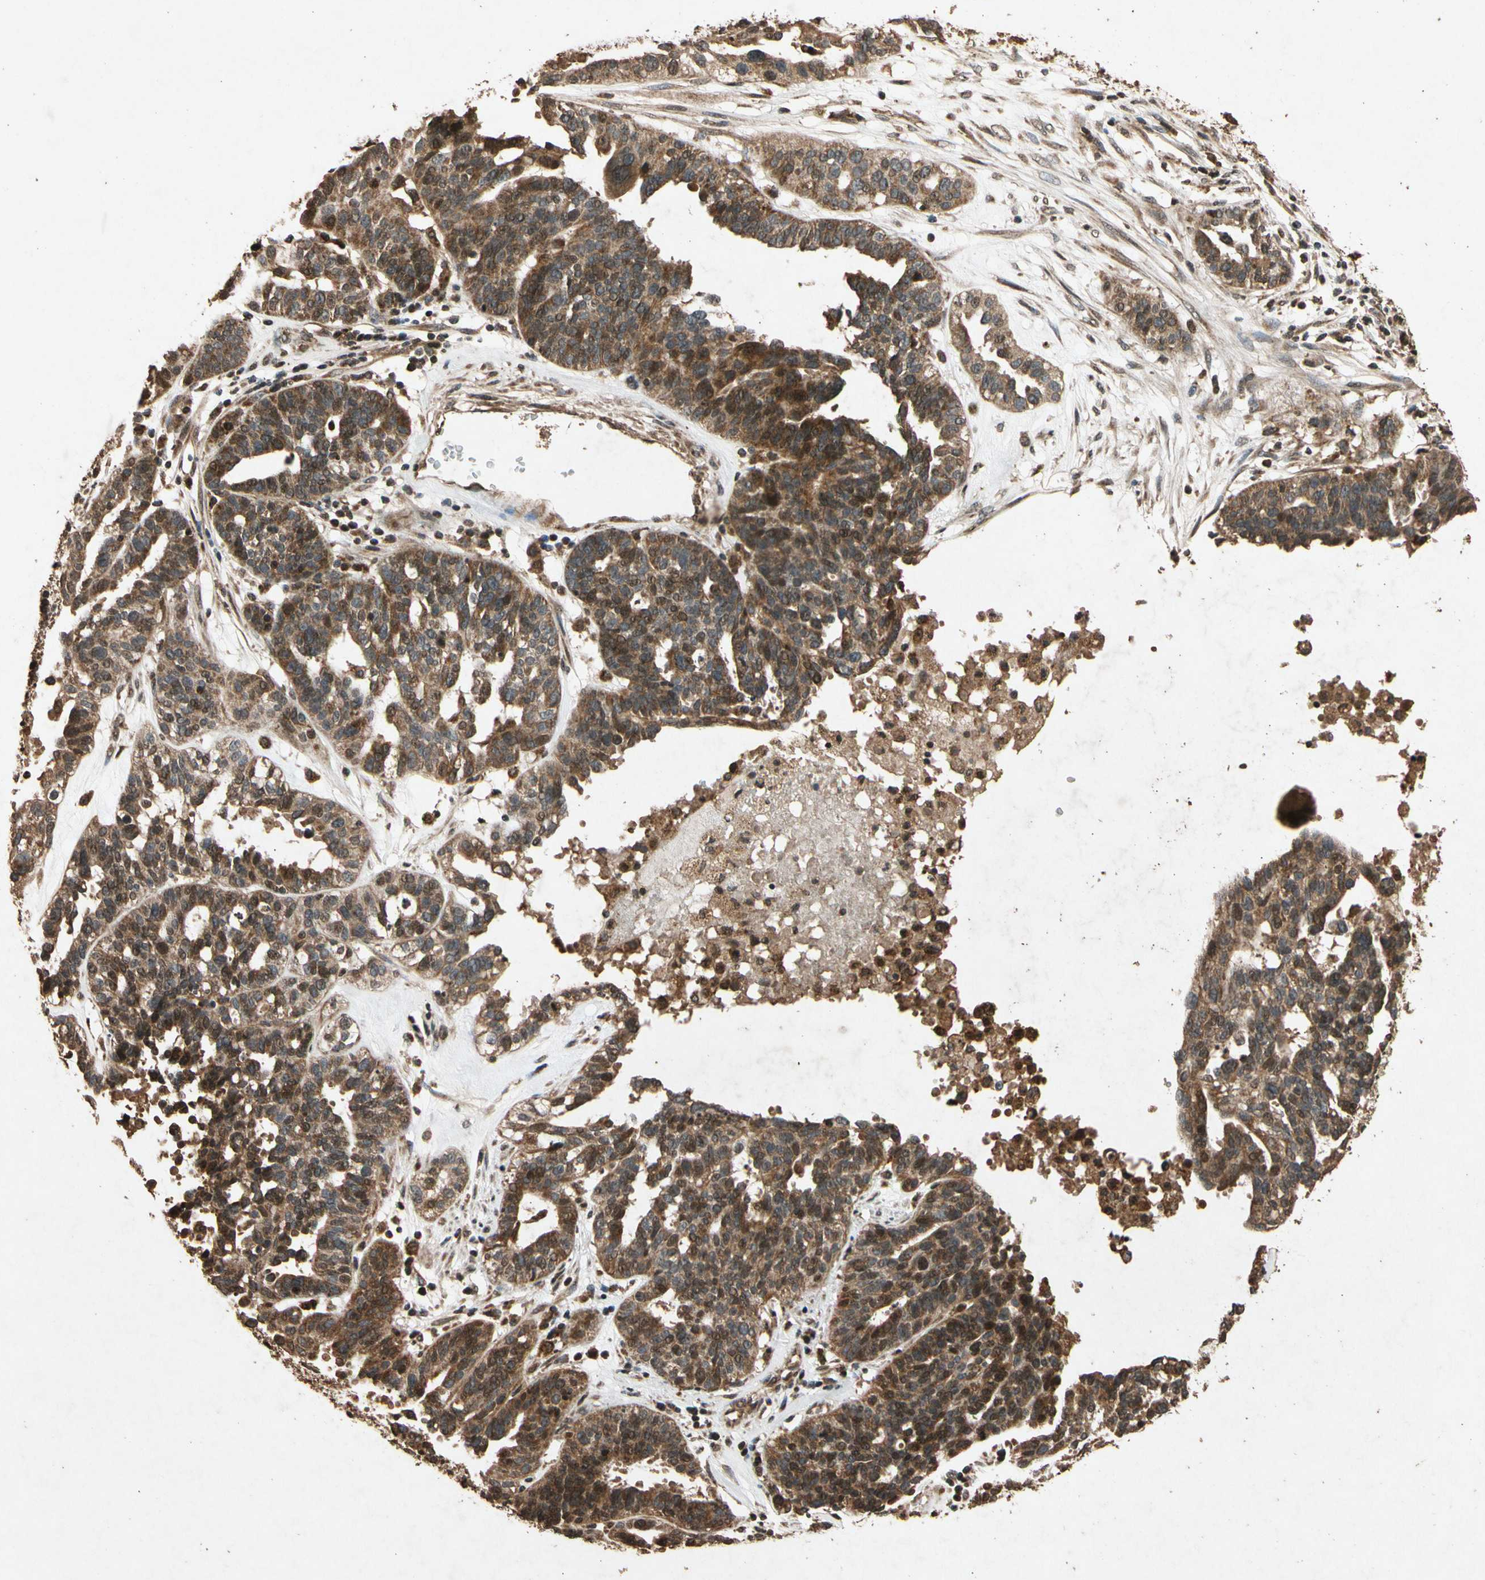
{"staining": {"intensity": "strong", "quantity": ">75%", "location": "cytoplasmic/membranous,nuclear"}, "tissue": "ovarian cancer", "cell_type": "Tumor cells", "image_type": "cancer", "snomed": [{"axis": "morphology", "description": "Cystadenocarcinoma, serous, NOS"}, {"axis": "topography", "description": "Ovary"}], "caption": "Human ovarian cancer (serous cystadenocarcinoma) stained for a protein (brown) reveals strong cytoplasmic/membranous and nuclear positive staining in approximately >75% of tumor cells.", "gene": "TXN2", "patient": {"sex": "female", "age": 59}}